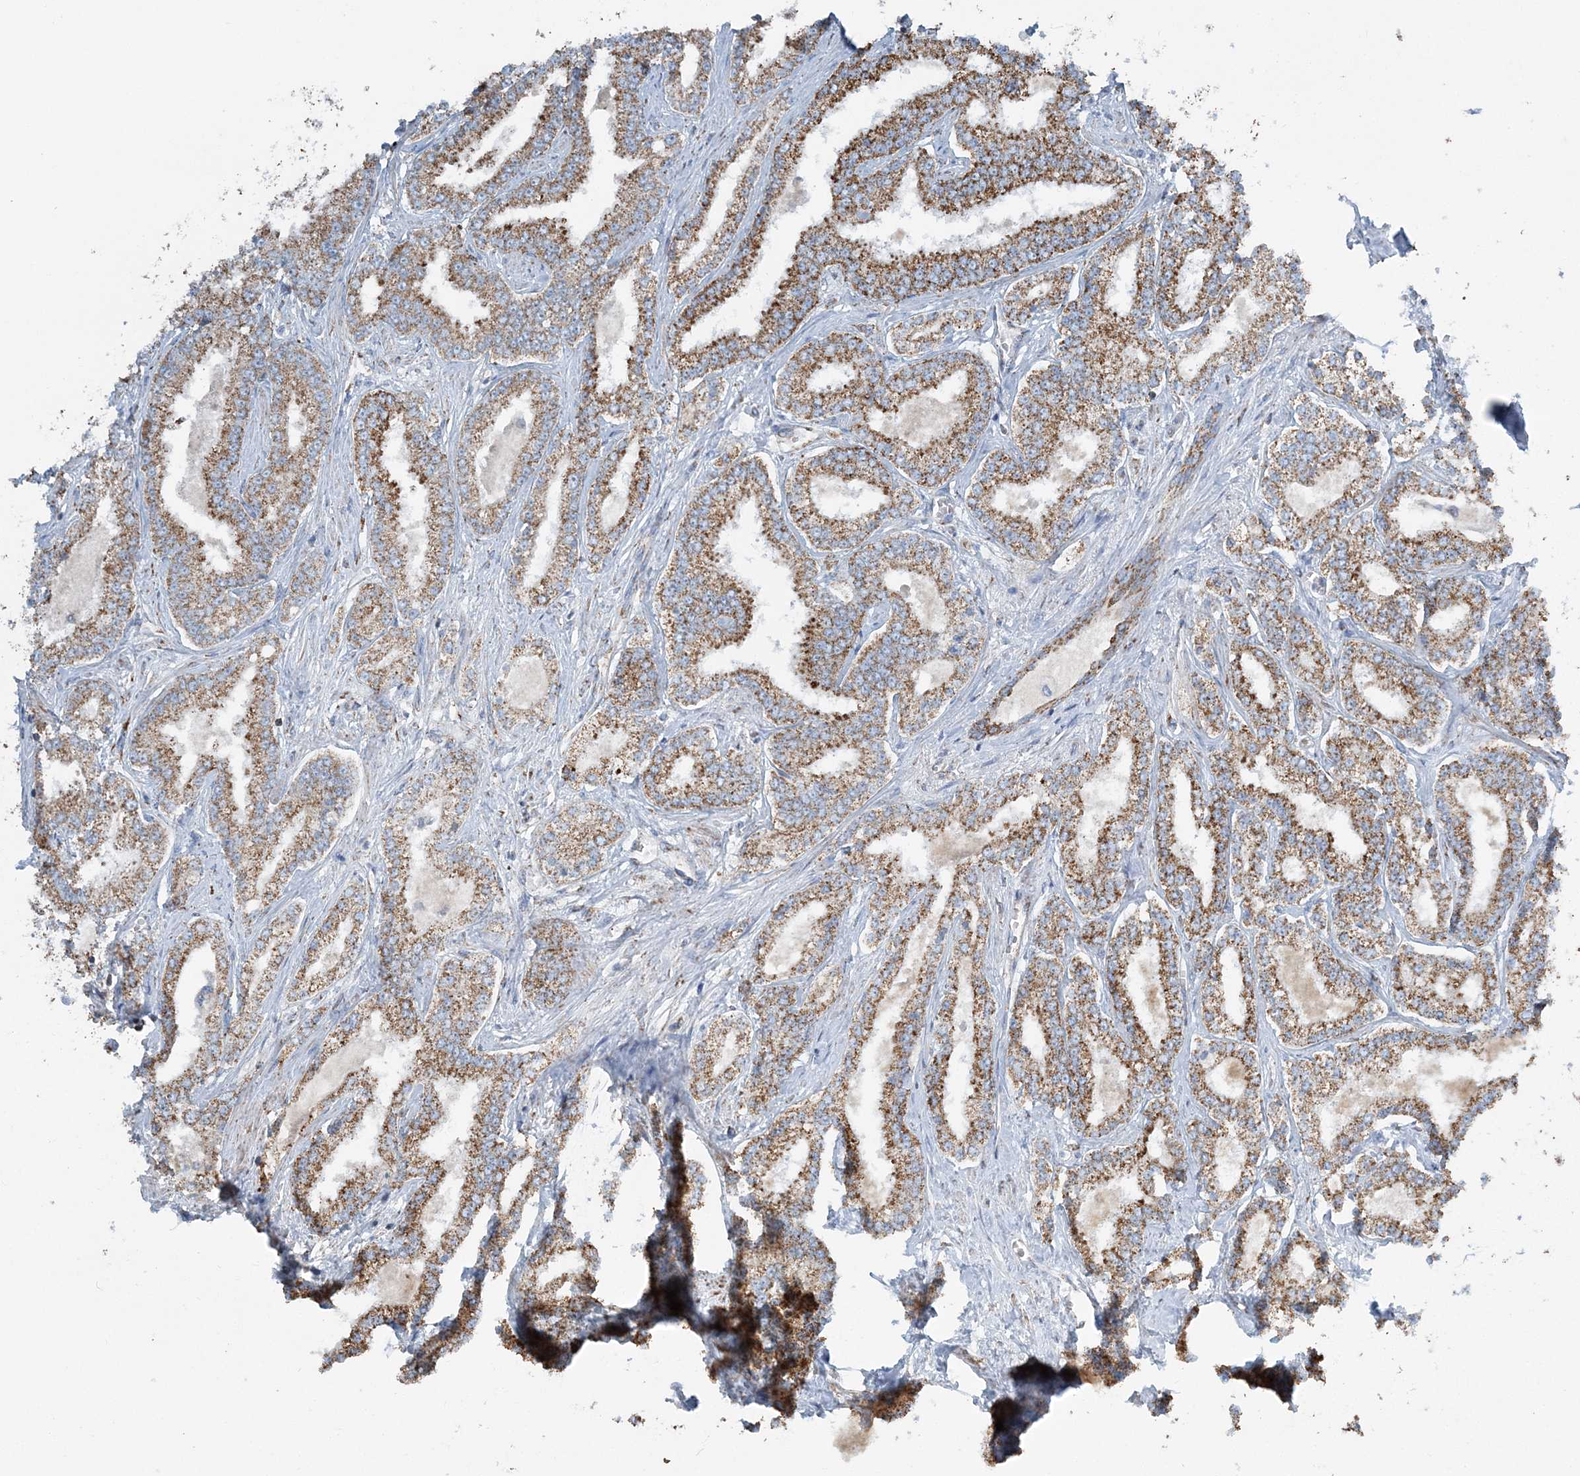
{"staining": {"intensity": "strong", "quantity": ">75%", "location": "cytoplasmic/membranous"}, "tissue": "prostate cancer", "cell_type": "Tumor cells", "image_type": "cancer", "snomed": [{"axis": "morphology", "description": "Normal tissue, NOS"}, {"axis": "morphology", "description": "Adenocarcinoma, High grade"}, {"axis": "topography", "description": "Prostate"}], "caption": "Tumor cells show strong cytoplasmic/membranous expression in about >75% of cells in prostate cancer (adenocarcinoma (high-grade)).", "gene": "RAB11FIP3", "patient": {"sex": "male", "age": 83}}